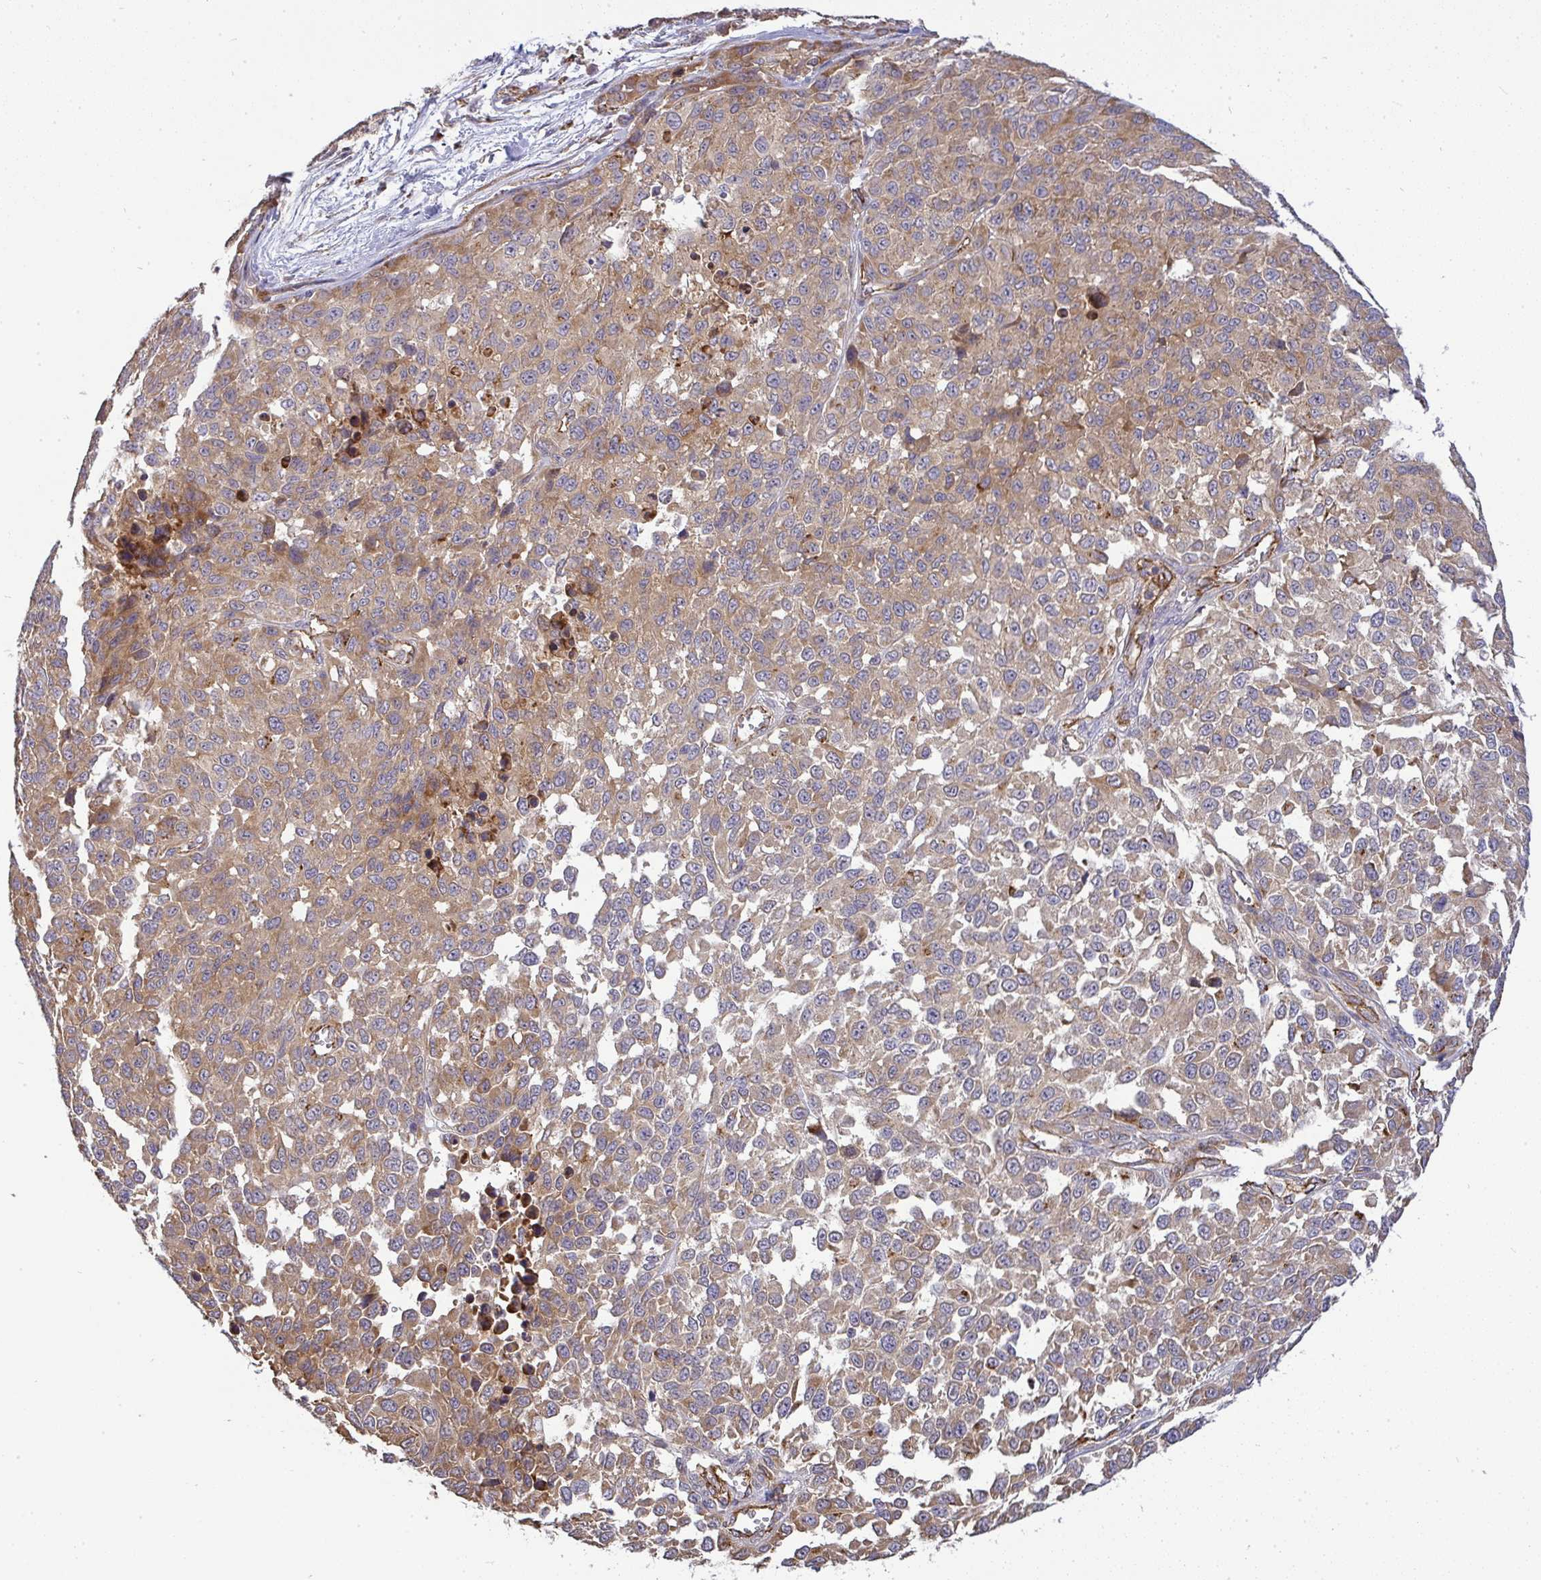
{"staining": {"intensity": "weak", "quantity": ">75%", "location": "cytoplasmic/membranous"}, "tissue": "melanoma", "cell_type": "Tumor cells", "image_type": "cancer", "snomed": [{"axis": "morphology", "description": "Malignant melanoma, NOS"}, {"axis": "topography", "description": "Skin"}], "caption": "Melanoma stained for a protein reveals weak cytoplasmic/membranous positivity in tumor cells. The staining is performed using DAB (3,3'-diaminobenzidine) brown chromogen to label protein expression. The nuclei are counter-stained blue using hematoxylin.", "gene": "B4GALT6", "patient": {"sex": "male", "age": 62}}